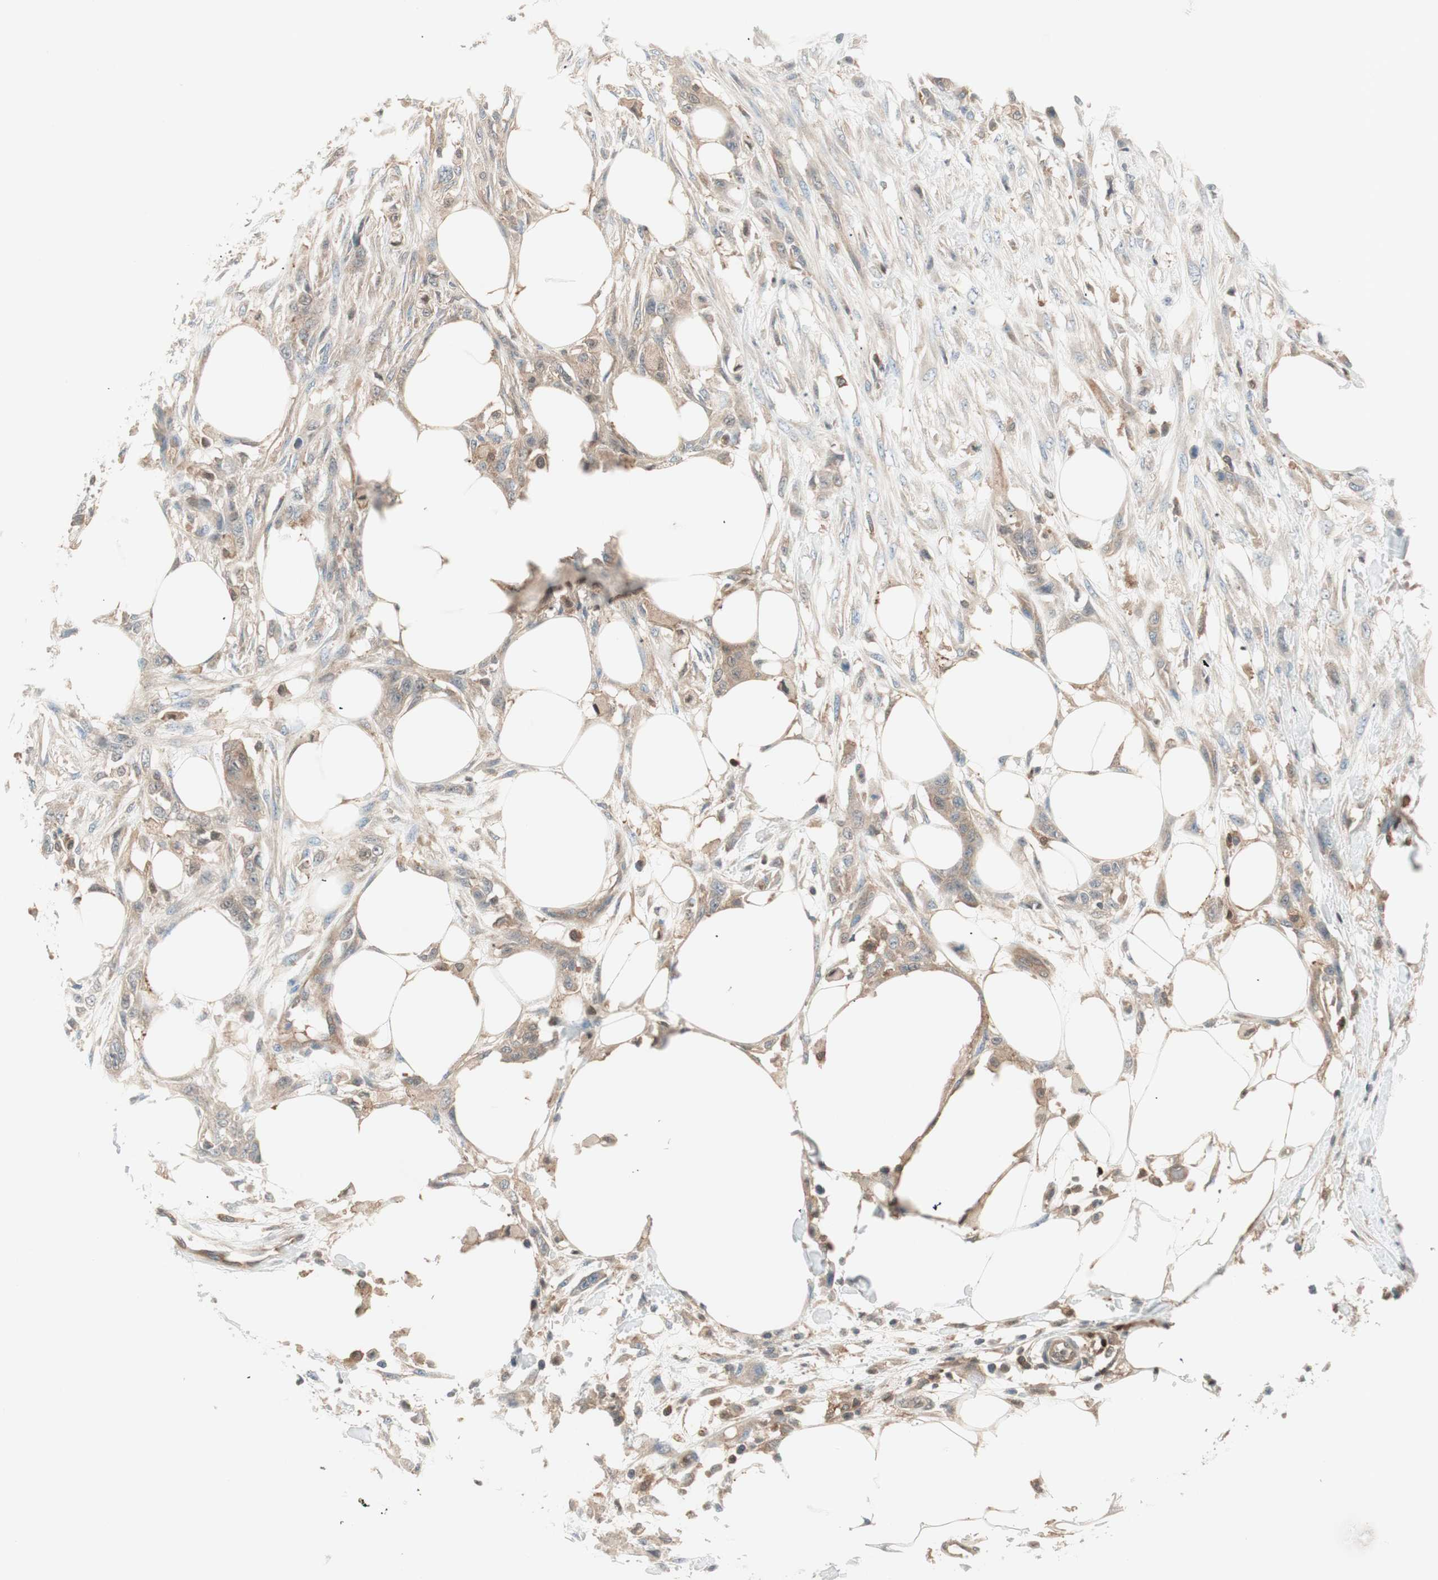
{"staining": {"intensity": "weak", "quantity": ">75%", "location": "cytoplasmic/membranous"}, "tissue": "skin cancer", "cell_type": "Tumor cells", "image_type": "cancer", "snomed": [{"axis": "morphology", "description": "Squamous cell carcinoma, NOS"}, {"axis": "topography", "description": "Skin"}], "caption": "Weak cytoplasmic/membranous positivity for a protein is identified in approximately >75% of tumor cells of skin cancer using immunohistochemistry.", "gene": "GALT", "patient": {"sex": "female", "age": 59}}